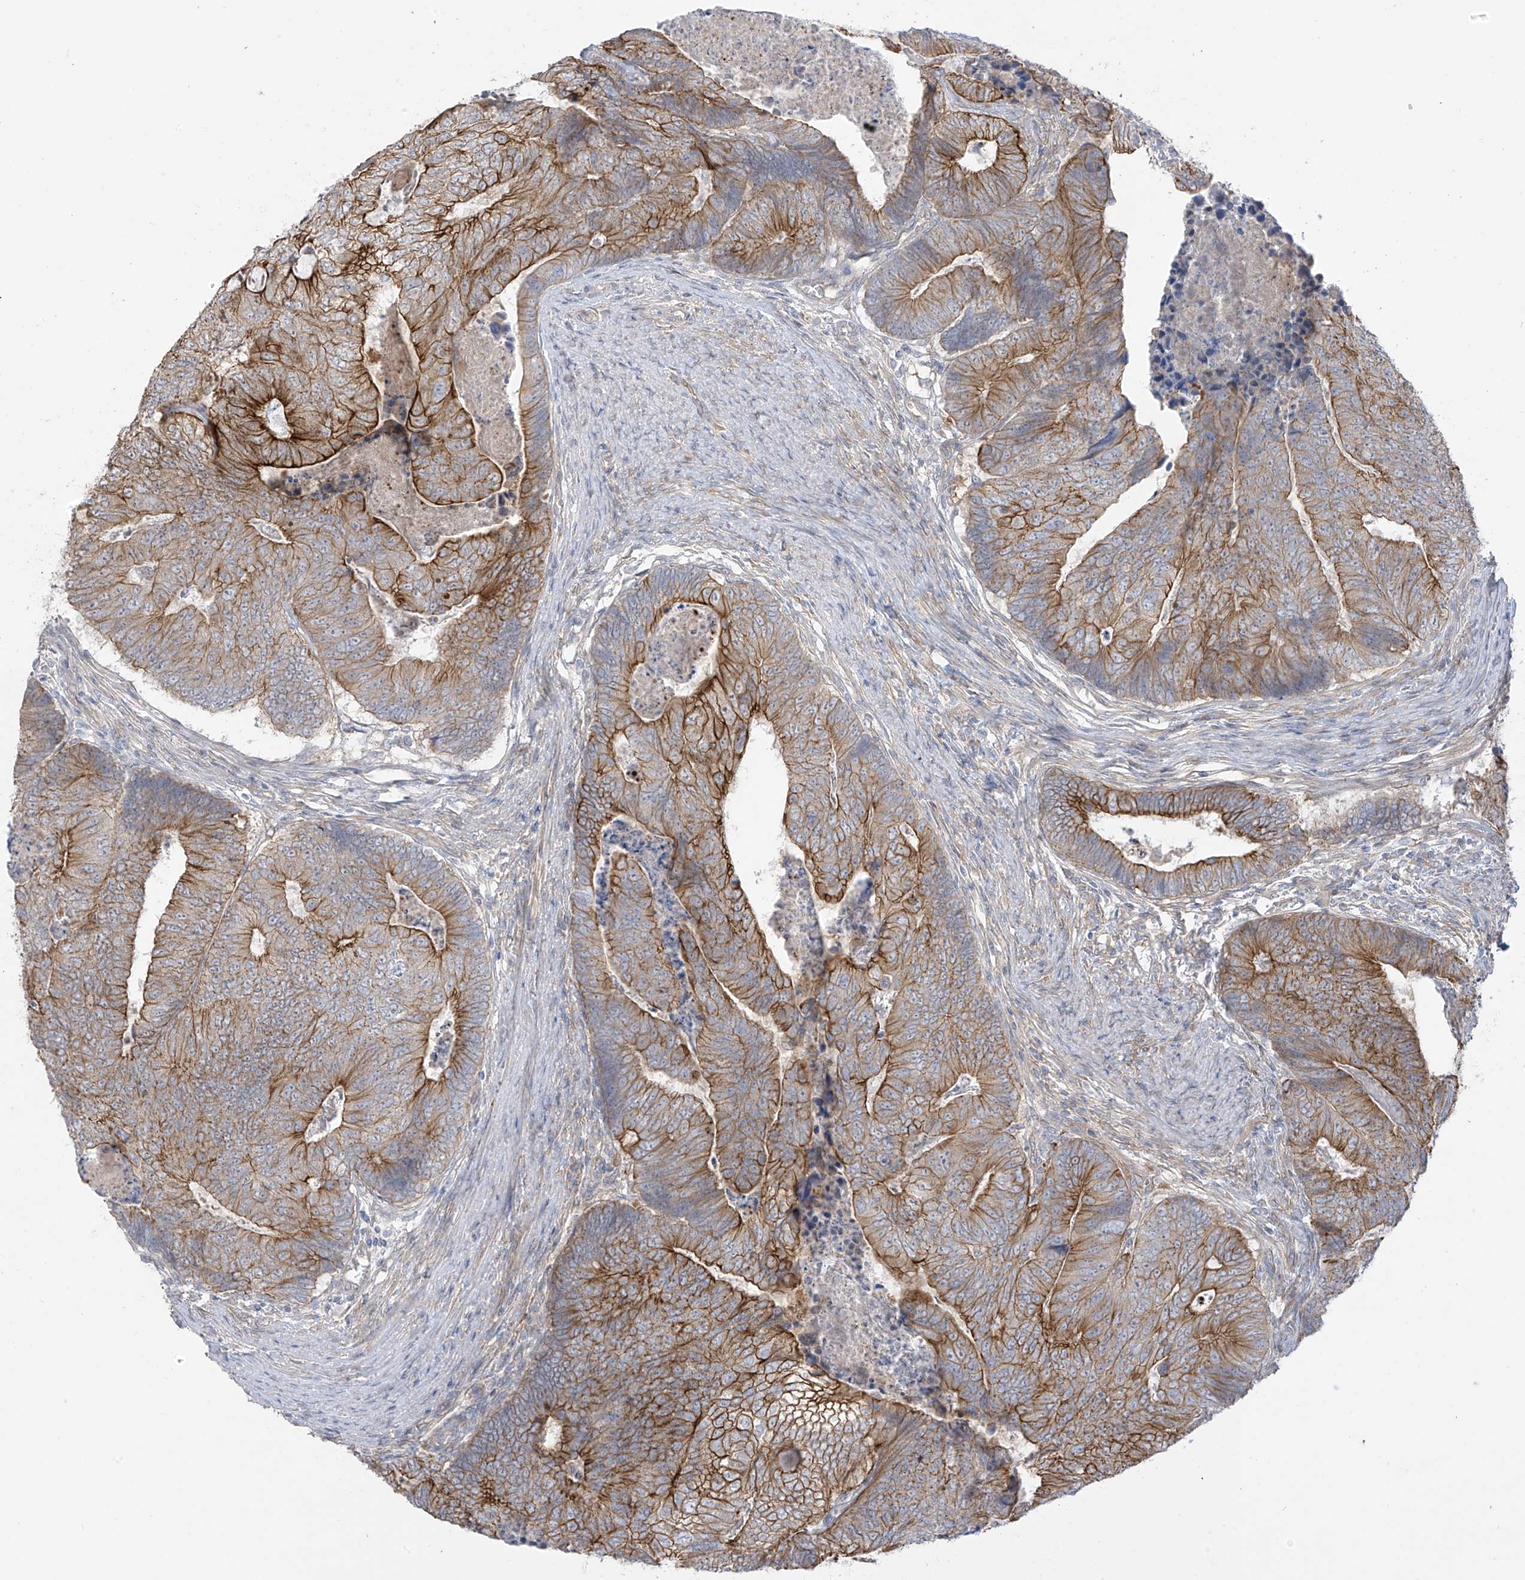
{"staining": {"intensity": "moderate", "quantity": ">75%", "location": "cytoplasmic/membranous"}, "tissue": "colorectal cancer", "cell_type": "Tumor cells", "image_type": "cancer", "snomed": [{"axis": "morphology", "description": "Adenocarcinoma, NOS"}, {"axis": "topography", "description": "Colon"}], "caption": "IHC (DAB) staining of human colorectal cancer displays moderate cytoplasmic/membranous protein expression in approximately >75% of tumor cells.", "gene": "EIPR1", "patient": {"sex": "female", "age": 67}}